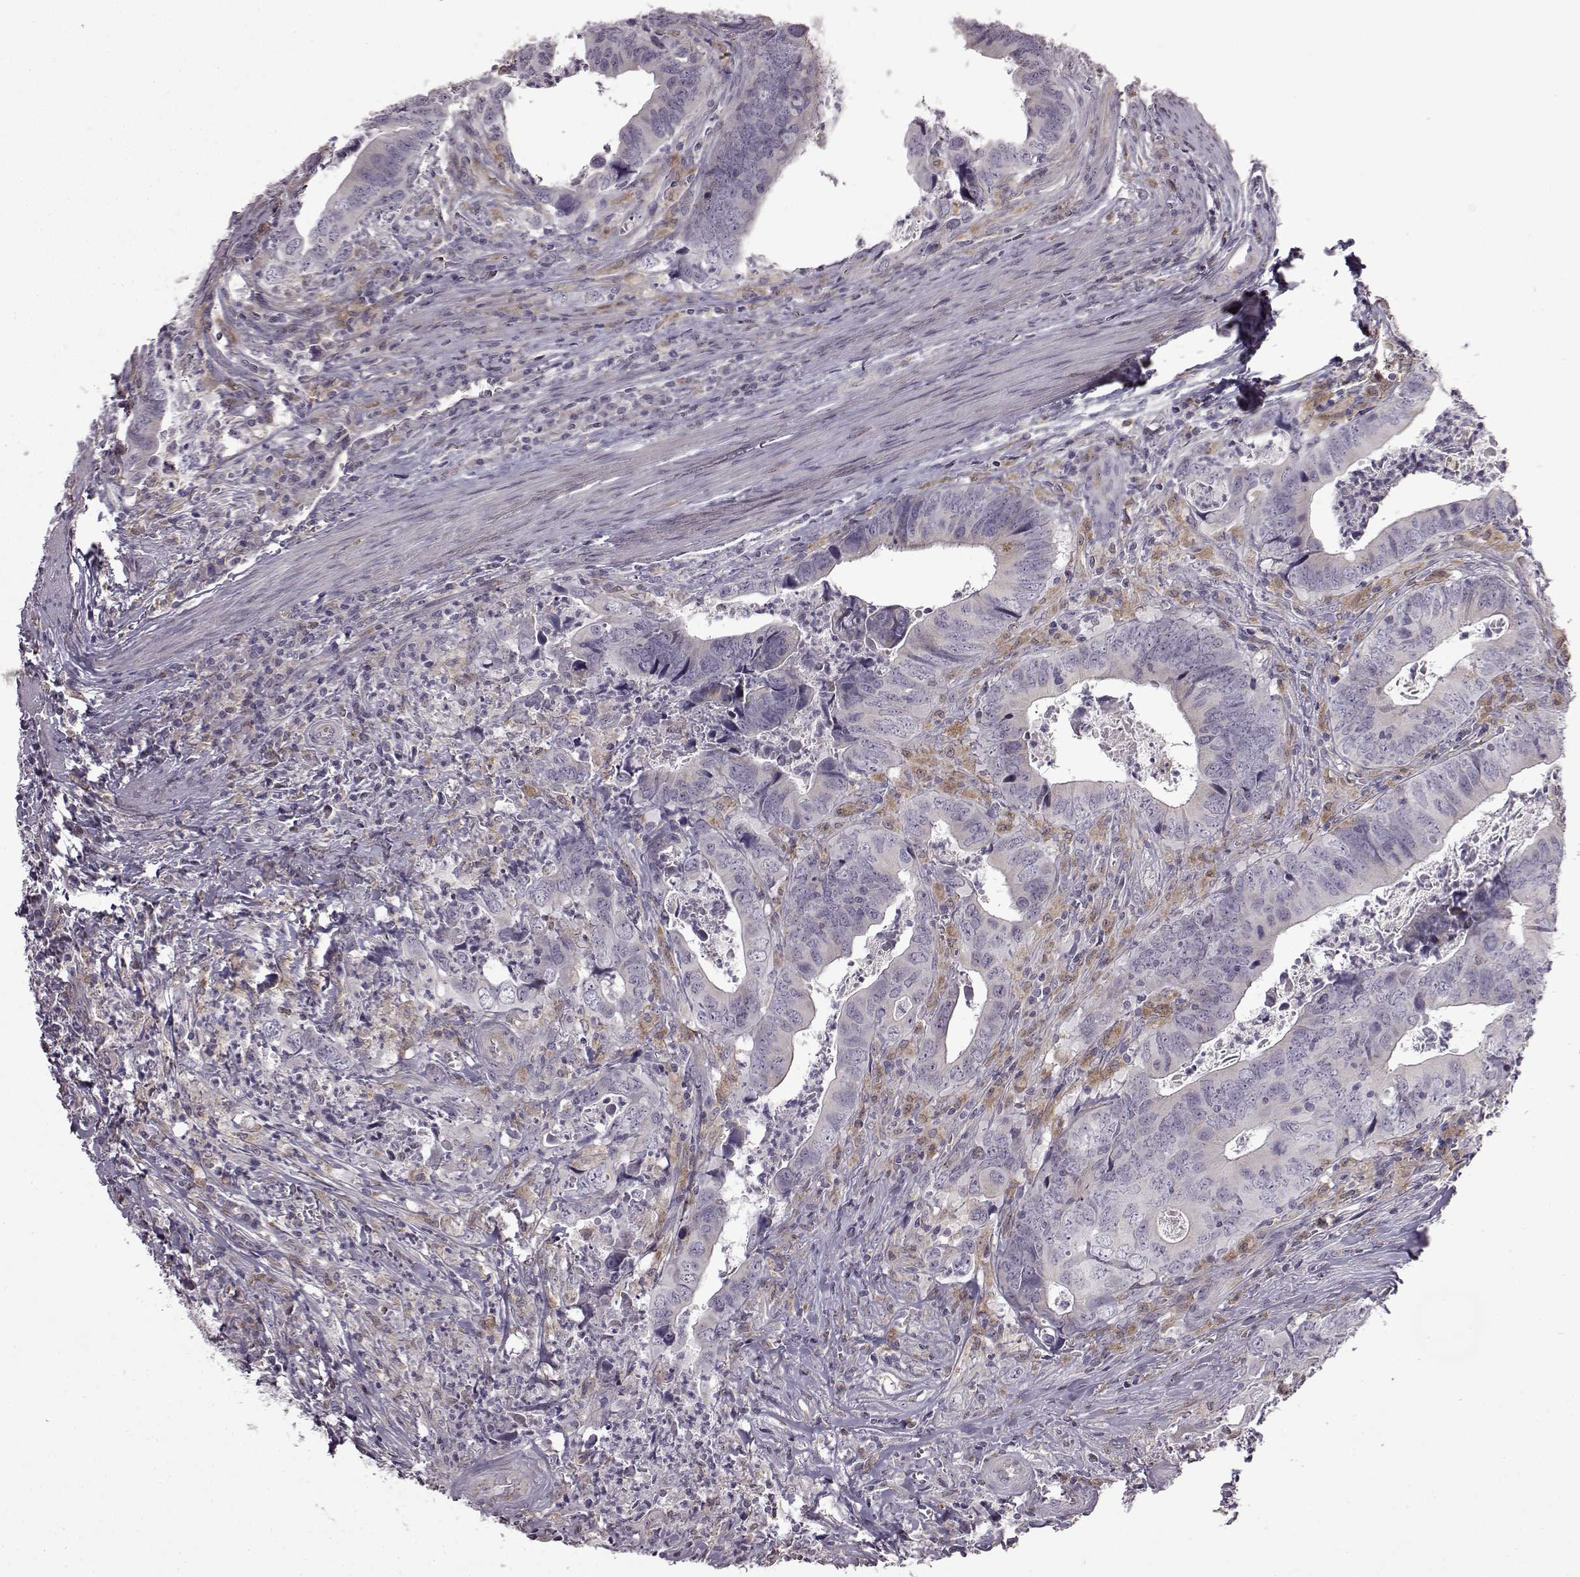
{"staining": {"intensity": "negative", "quantity": "none", "location": "none"}, "tissue": "colorectal cancer", "cell_type": "Tumor cells", "image_type": "cancer", "snomed": [{"axis": "morphology", "description": "Adenocarcinoma, NOS"}, {"axis": "topography", "description": "Colon"}], "caption": "A high-resolution micrograph shows immunohistochemistry staining of adenocarcinoma (colorectal), which displays no significant staining in tumor cells.", "gene": "B3GNT6", "patient": {"sex": "female", "age": 82}}